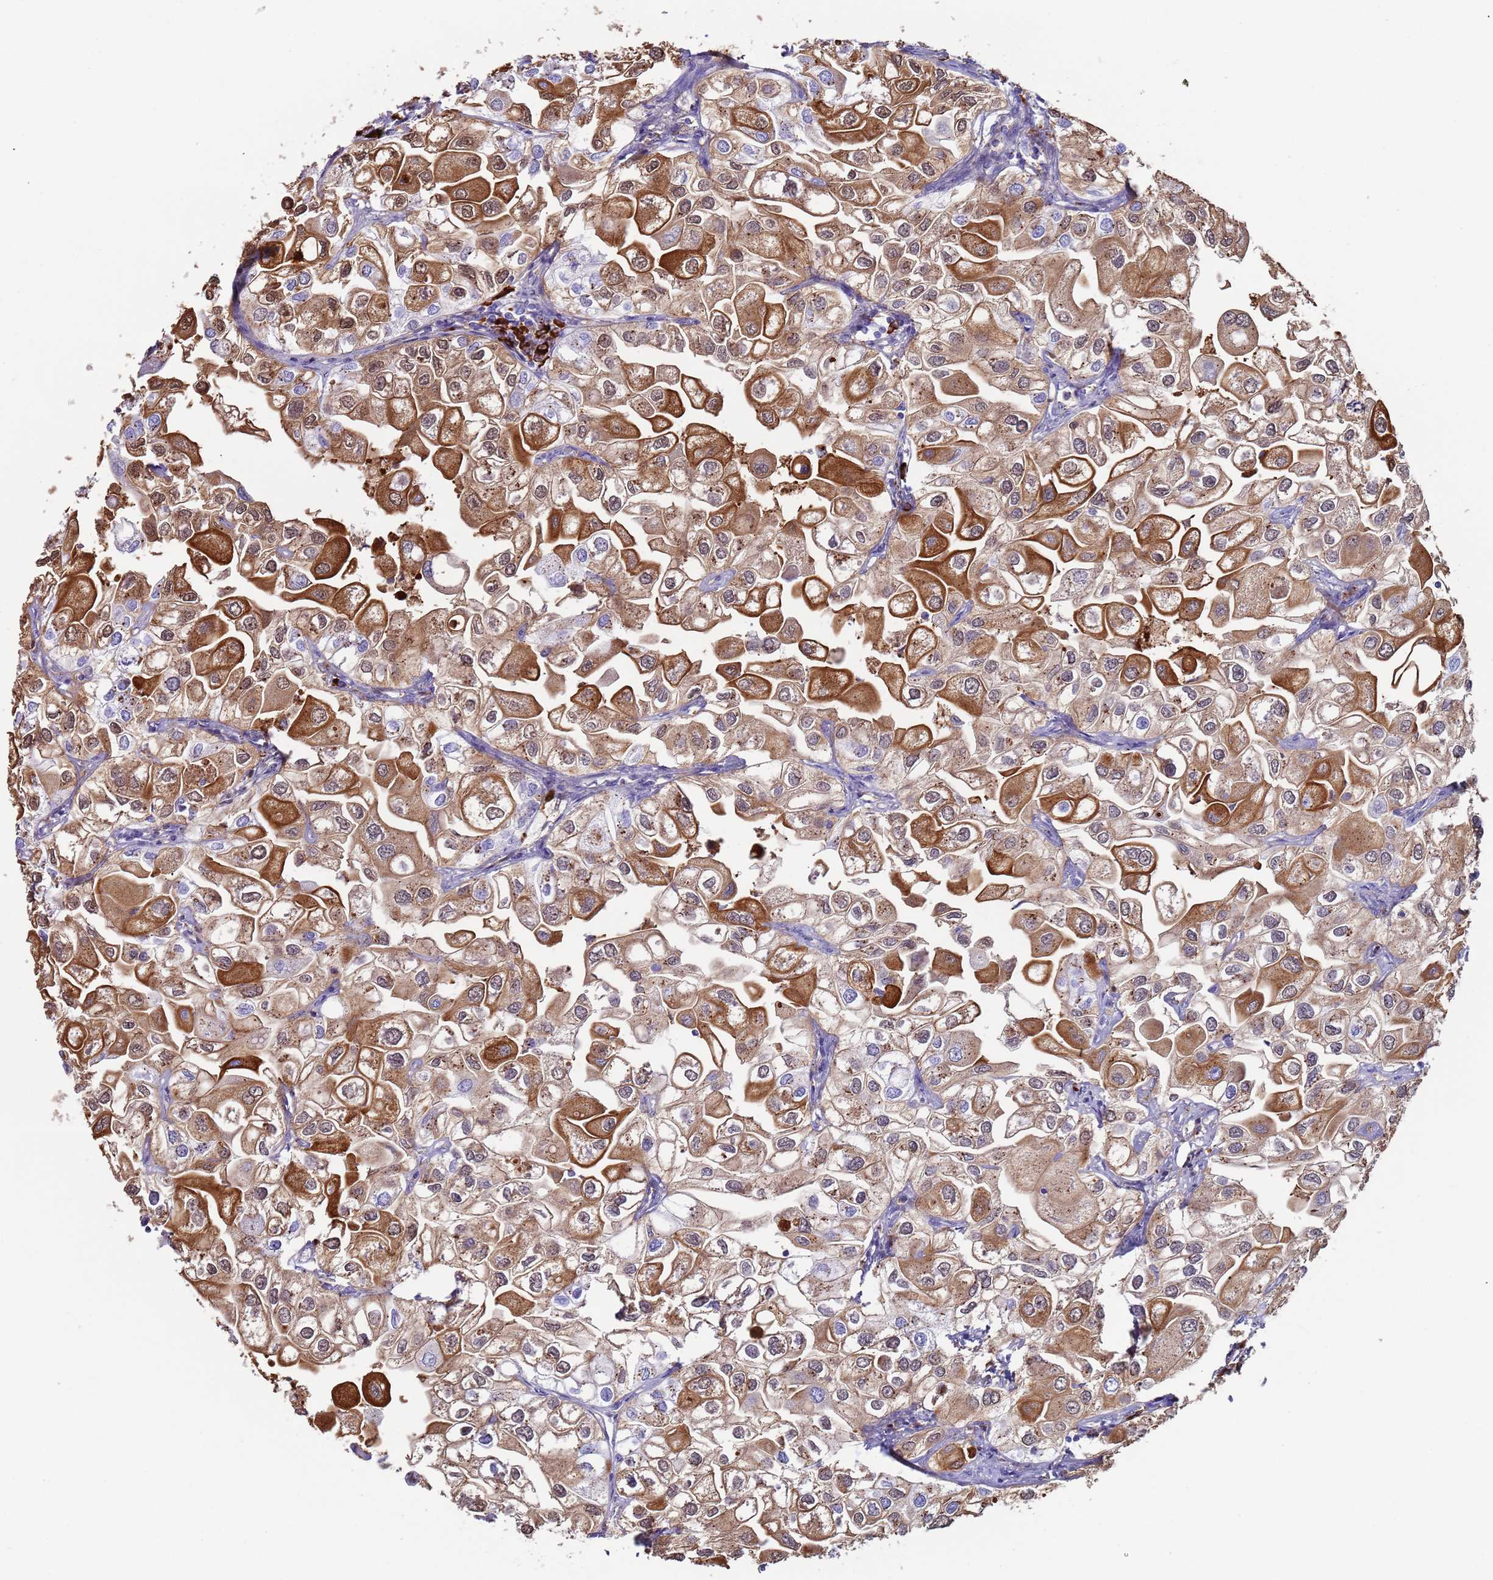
{"staining": {"intensity": "strong", "quantity": "25%-75%", "location": "cytoplasmic/membranous"}, "tissue": "urothelial cancer", "cell_type": "Tumor cells", "image_type": "cancer", "snomed": [{"axis": "morphology", "description": "Urothelial carcinoma, High grade"}, {"axis": "topography", "description": "Urinary bladder"}], "caption": "High-magnification brightfield microscopy of high-grade urothelial carcinoma stained with DAB (brown) and counterstained with hematoxylin (blue). tumor cells exhibit strong cytoplasmic/membranous staining is appreciated in approximately25%-75% of cells.", "gene": "CYSLTR2", "patient": {"sex": "male", "age": 64}}